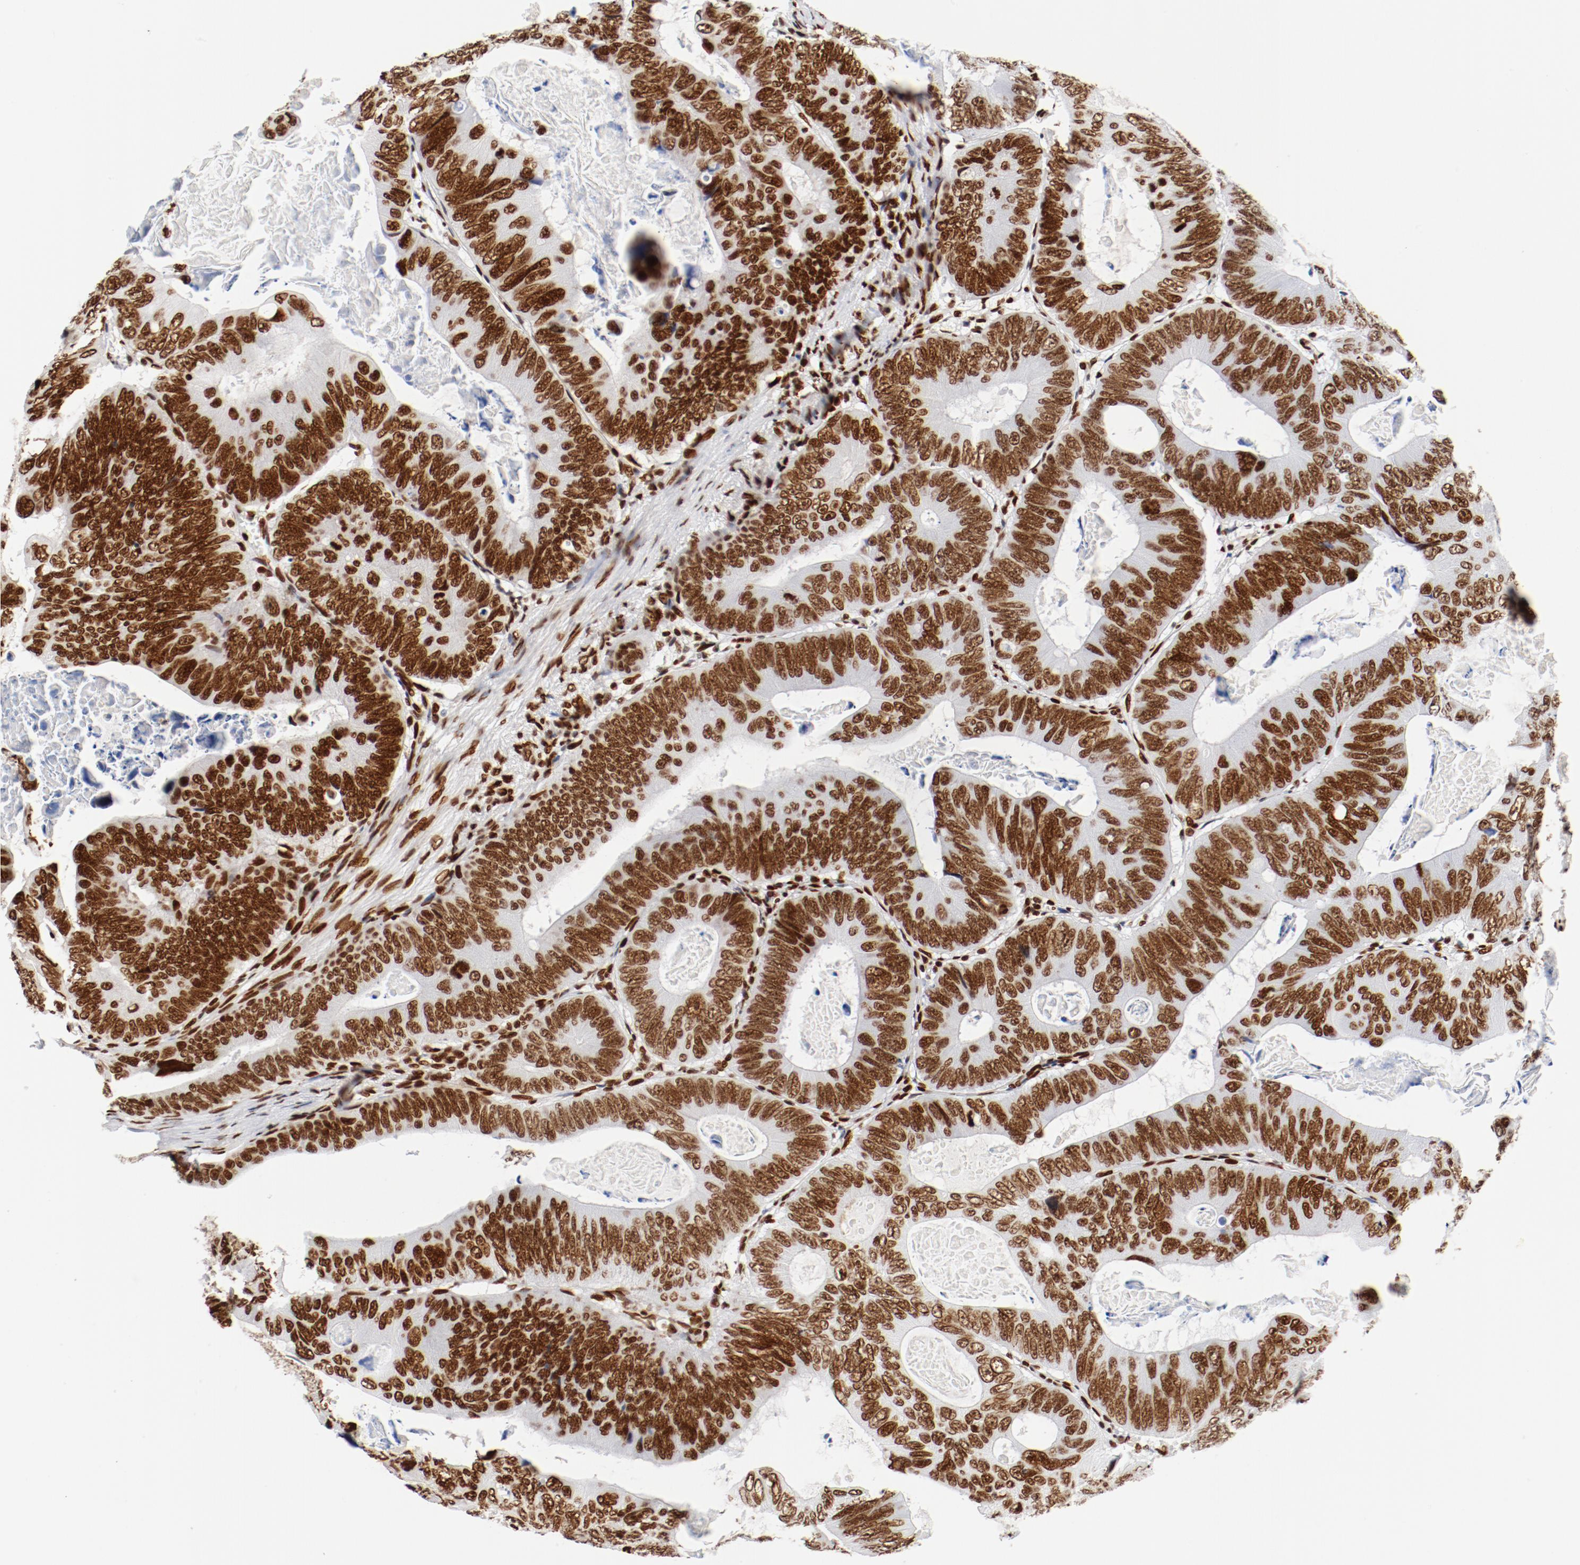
{"staining": {"intensity": "strong", "quantity": ">75%", "location": "nuclear"}, "tissue": "colorectal cancer", "cell_type": "Tumor cells", "image_type": "cancer", "snomed": [{"axis": "morphology", "description": "Adenocarcinoma, NOS"}, {"axis": "topography", "description": "Colon"}], "caption": "Adenocarcinoma (colorectal) tissue demonstrates strong nuclear expression in about >75% of tumor cells, visualized by immunohistochemistry.", "gene": "CTBP1", "patient": {"sex": "female", "age": 55}}